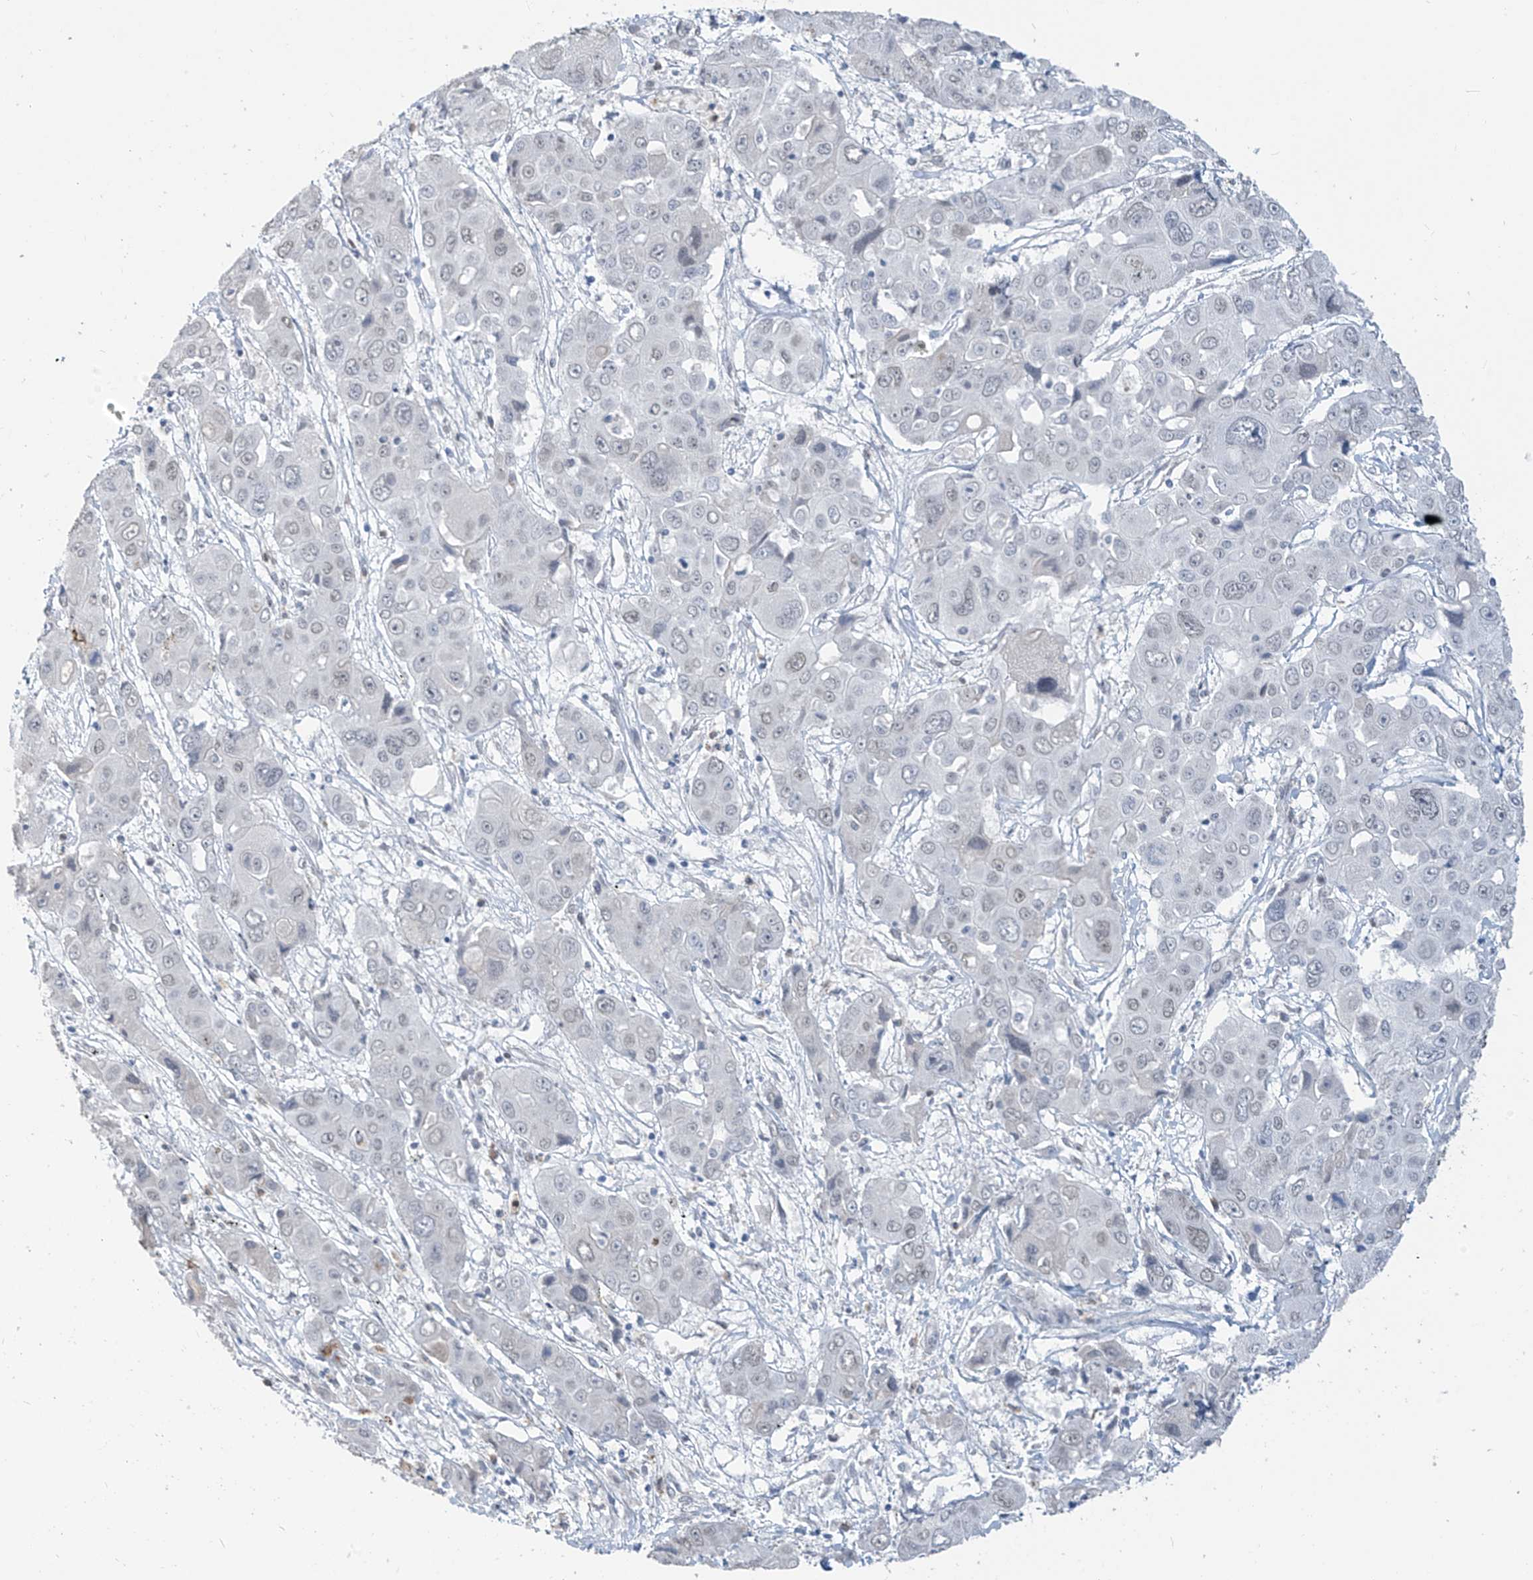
{"staining": {"intensity": "negative", "quantity": "none", "location": "none"}, "tissue": "liver cancer", "cell_type": "Tumor cells", "image_type": "cancer", "snomed": [{"axis": "morphology", "description": "Cholangiocarcinoma"}, {"axis": "topography", "description": "Liver"}], "caption": "The immunohistochemistry image has no significant positivity in tumor cells of liver cancer tissue.", "gene": "MCM9", "patient": {"sex": "male", "age": 67}}